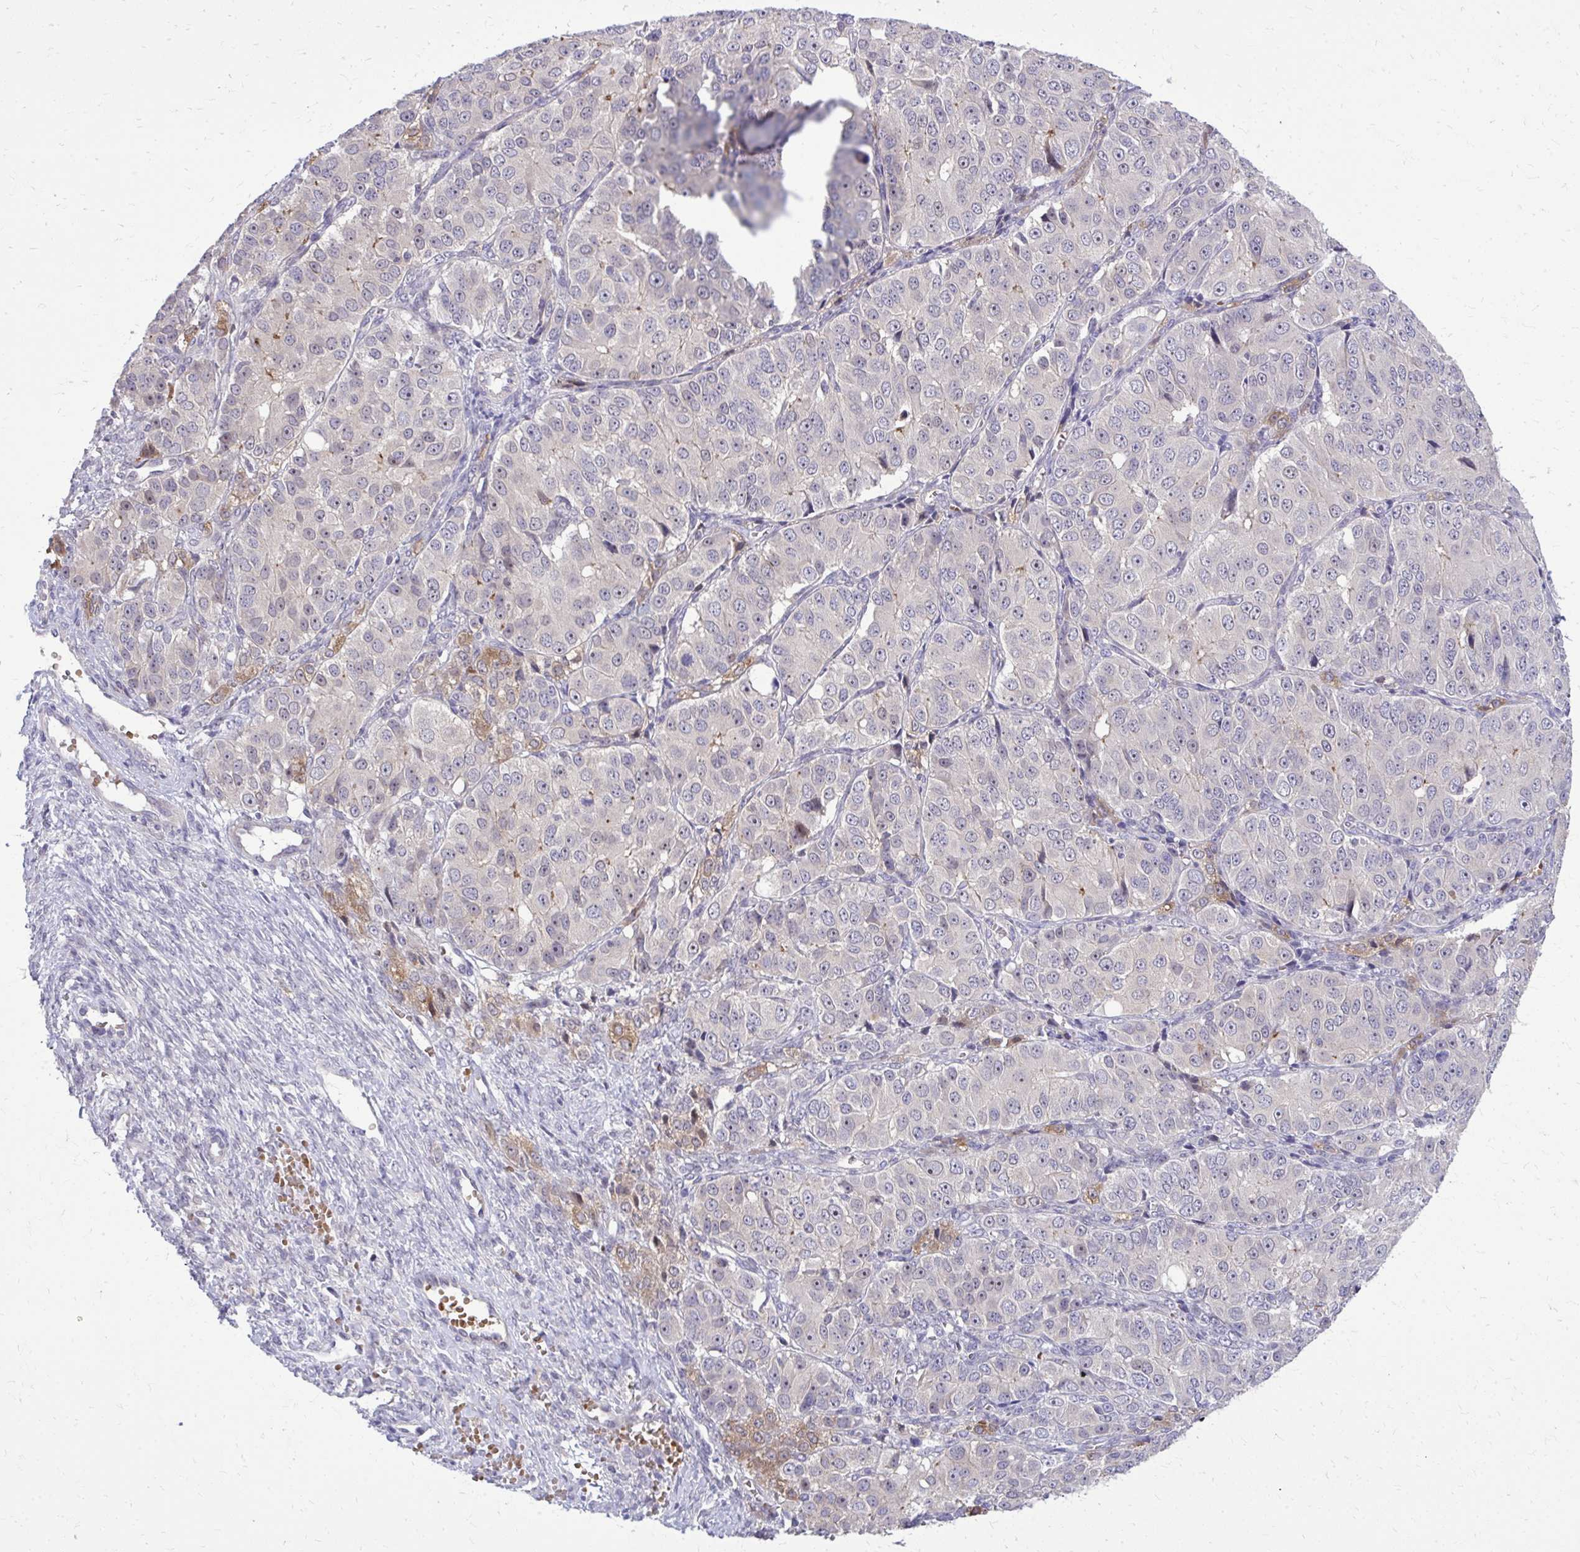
{"staining": {"intensity": "weak", "quantity": "<25%", "location": "cytoplasmic/membranous"}, "tissue": "ovarian cancer", "cell_type": "Tumor cells", "image_type": "cancer", "snomed": [{"axis": "morphology", "description": "Carcinoma, endometroid"}, {"axis": "topography", "description": "Ovary"}], "caption": "DAB (3,3'-diaminobenzidine) immunohistochemical staining of ovarian cancer (endometroid carcinoma) displays no significant expression in tumor cells.", "gene": "DPY19L1", "patient": {"sex": "female", "age": 51}}